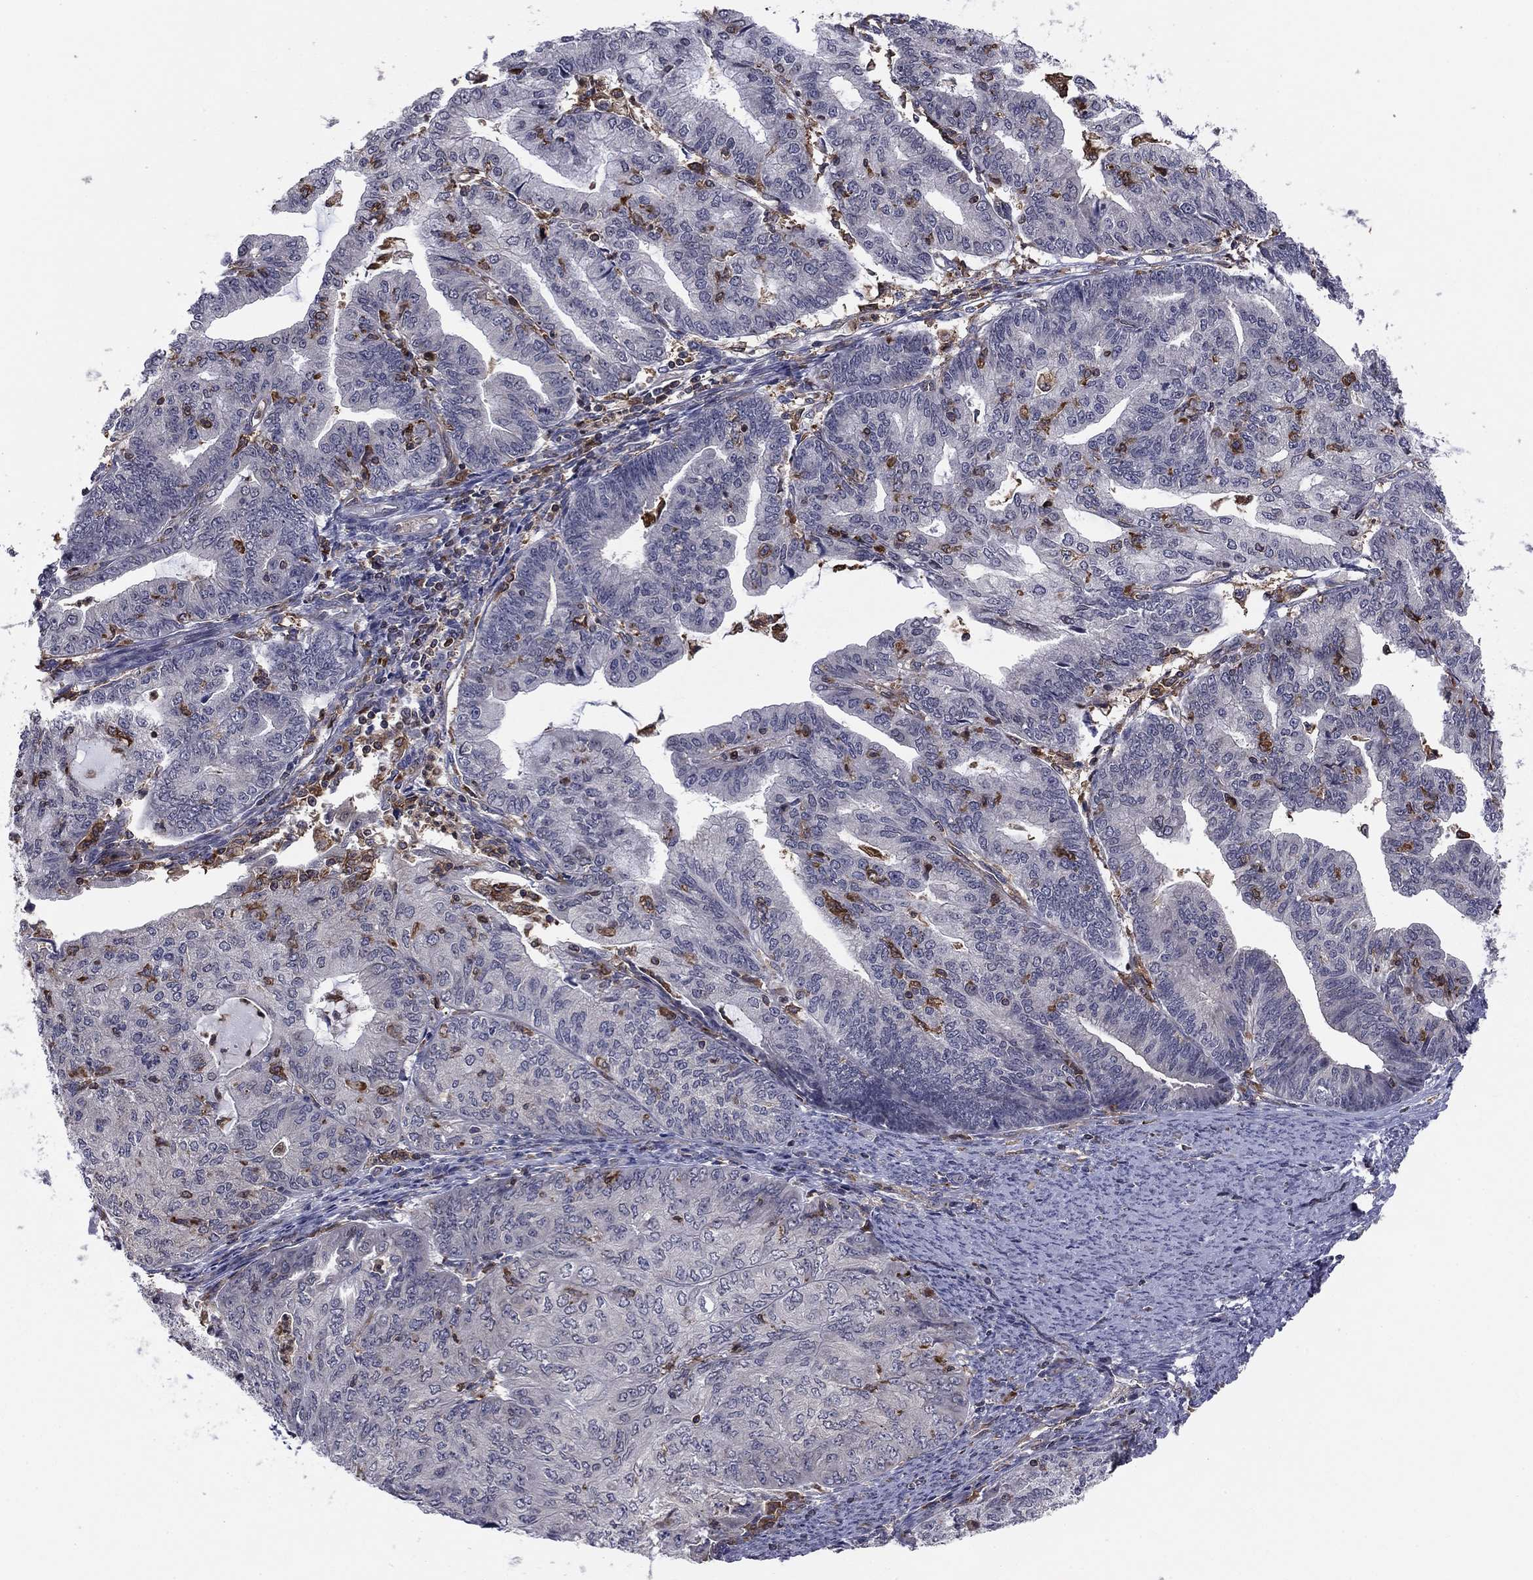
{"staining": {"intensity": "negative", "quantity": "none", "location": "none"}, "tissue": "endometrial cancer", "cell_type": "Tumor cells", "image_type": "cancer", "snomed": [{"axis": "morphology", "description": "Adenocarcinoma, NOS"}, {"axis": "topography", "description": "Endometrium"}], "caption": "Tumor cells are negative for brown protein staining in endometrial cancer. (DAB (3,3'-diaminobenzidine) IHC, high magnification).", "gene": "PLCB2", "patient": {"sex": "female", "age": 82}}